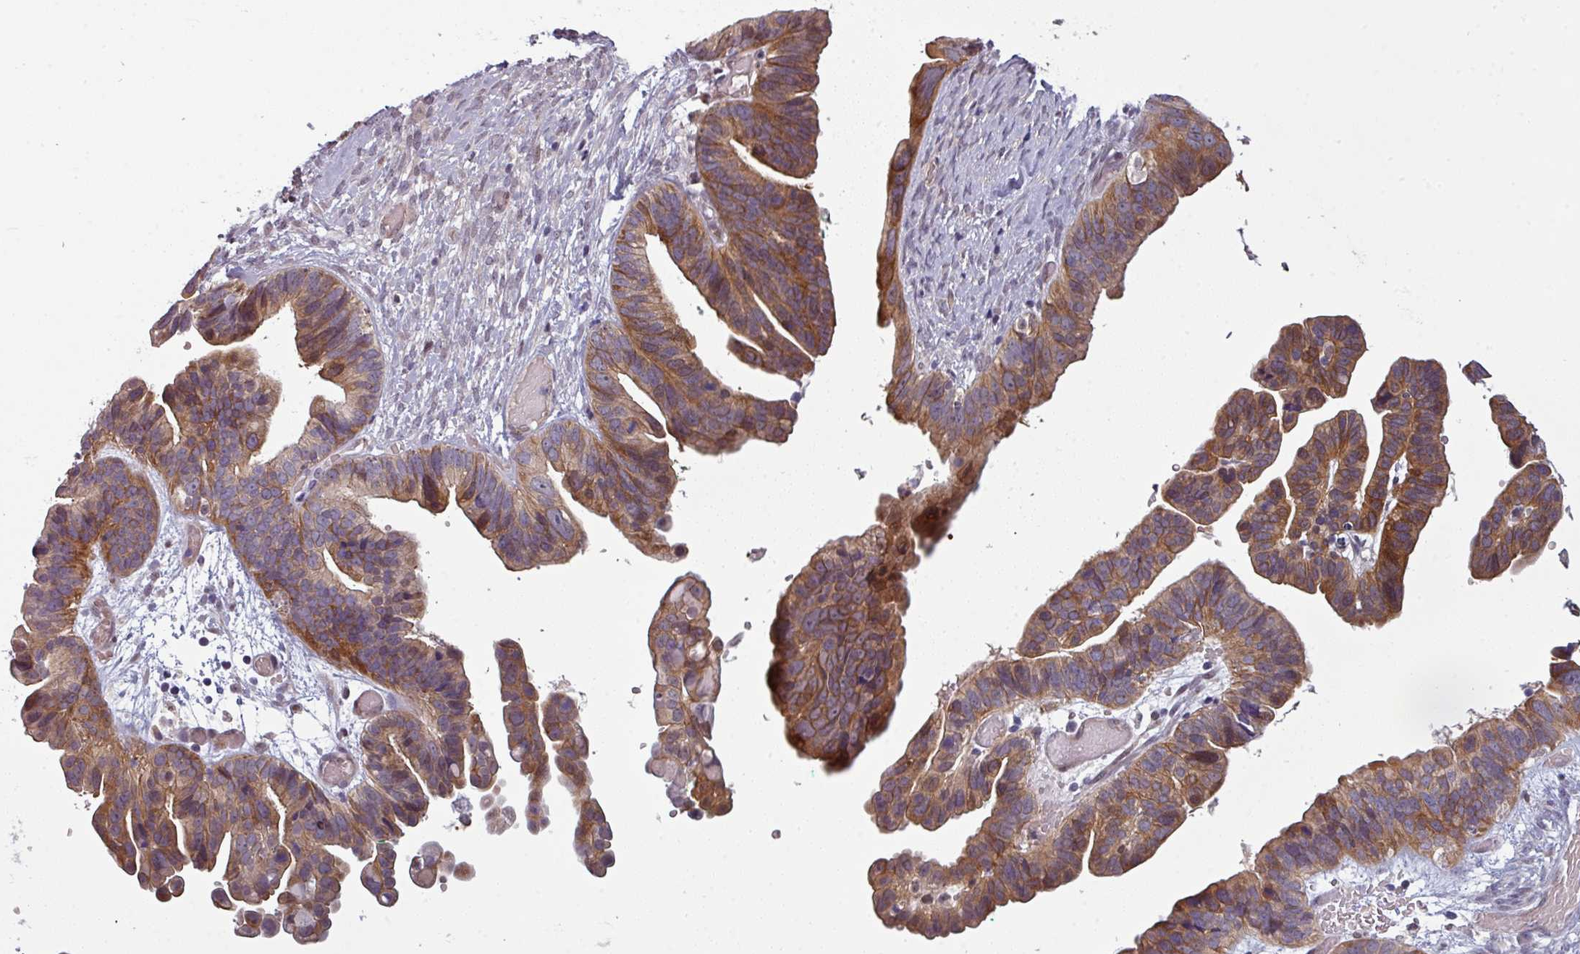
{"staining": {"intensity": "moderate", "quantity": ">75%", "location": "cytoplasmic/membranous"}, "tissue": "ovarian cancer", "cell_type": "Tumor cells", "image_type": "cancer", "snomed": [{"axis": "morphology", "description": "Cystadenocarcinoma, serous, NOS"}, {"axis": "topography", "description": "Ovary"}], "caption": "DAB immunohistochemical staining of ovarian cancer exhibits moderate cytoplasmic/membranous protein positivity in about >75% of tumor cells. (DAB (3,3'-diaminobenzidine) IHC with brightfield microscopy, high magnification).", "gene": "PRAMEF12", "patient": {"sex": "female", "age": 56}}